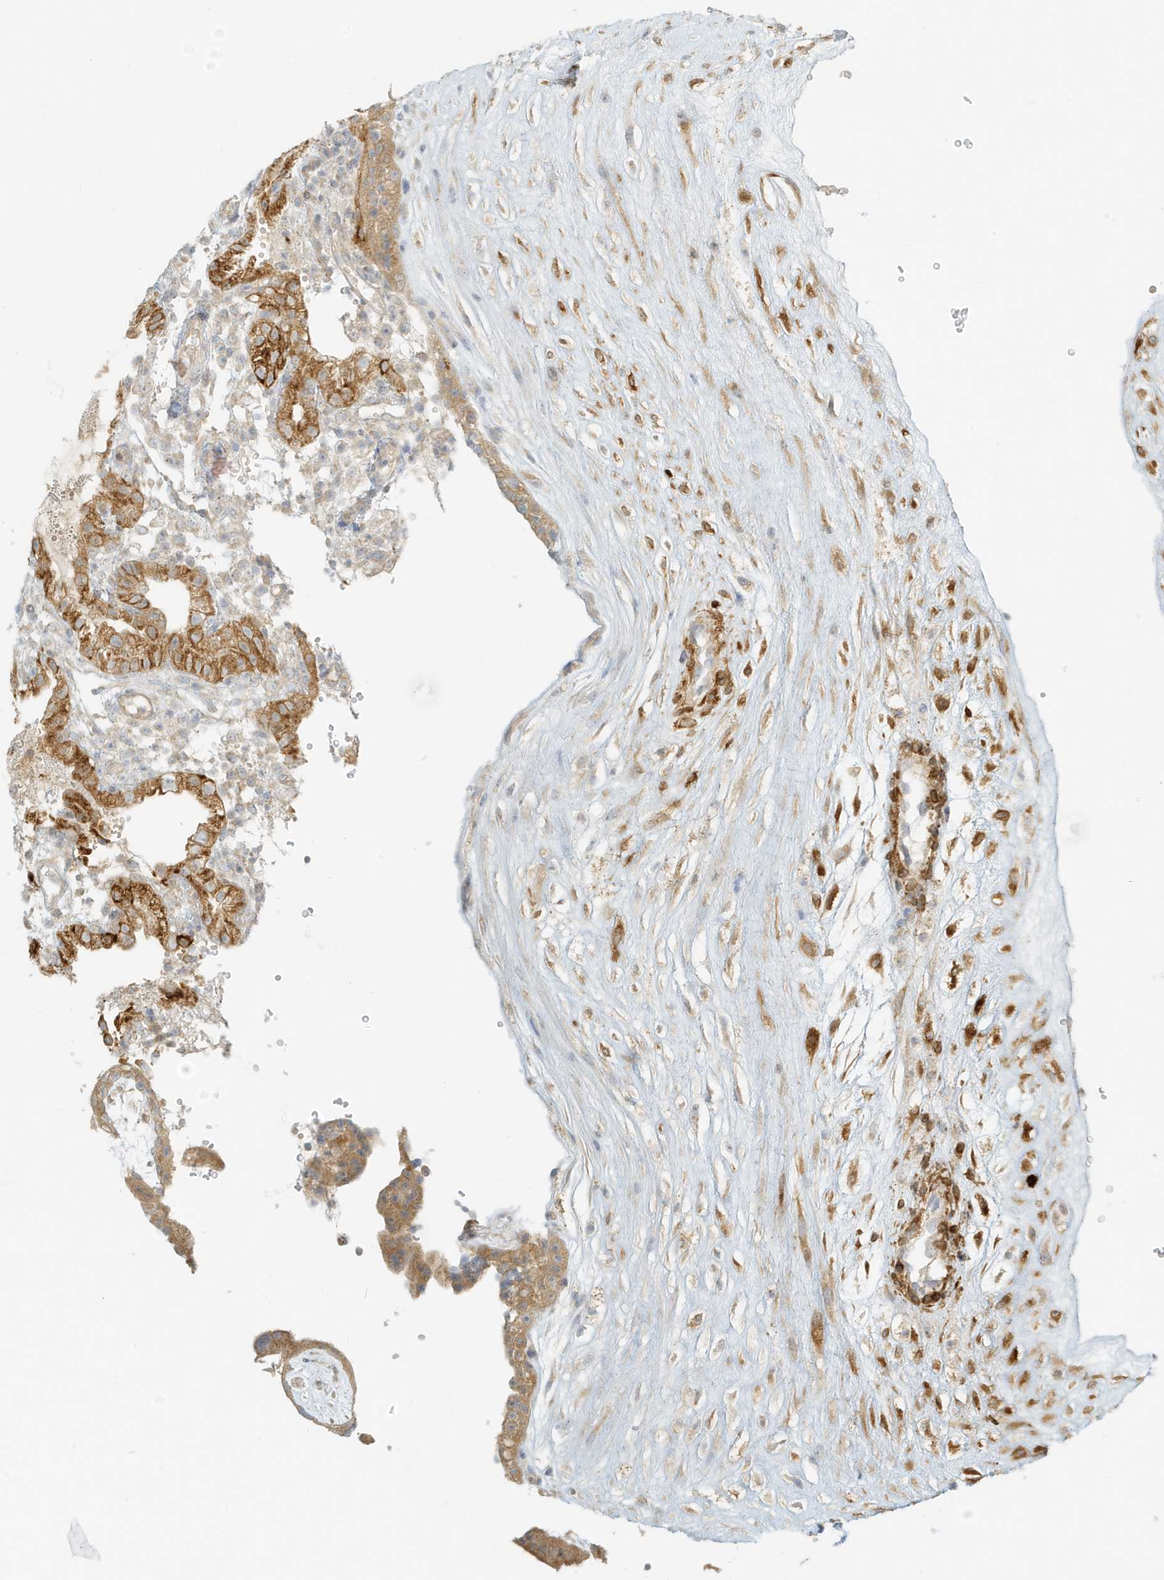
{"staining": {"intensity": "moderate", "quantity": ">75%", "location": "cytoplasmic/membranous"}, "tissue": "placenta", "cell_type": "Trophoblastic cells", "image_type": "normal", "snomed": [{"axis": "morphology", "description": "Normal tissue, NOS"}, {"axis": "topography", "description": "Placenta"}], "caption": "High-magnification brightfield microscopy of normal placenta stained with DAB (3,3'-diaminobenzidine) (brown) and counterstained with hematoxylin (blue). trophoblastic cells exhibit moderate cytoplasmic/membranous staining is seen in about>75% of cells. The staining was performed using DAB to visualize the protein expression in brown, while the nuclei were stained in blue with hematoxylin (Magnification: 20x).", "gene": "MCOLN1", "patient": {"sex": "female", "age": 18}}